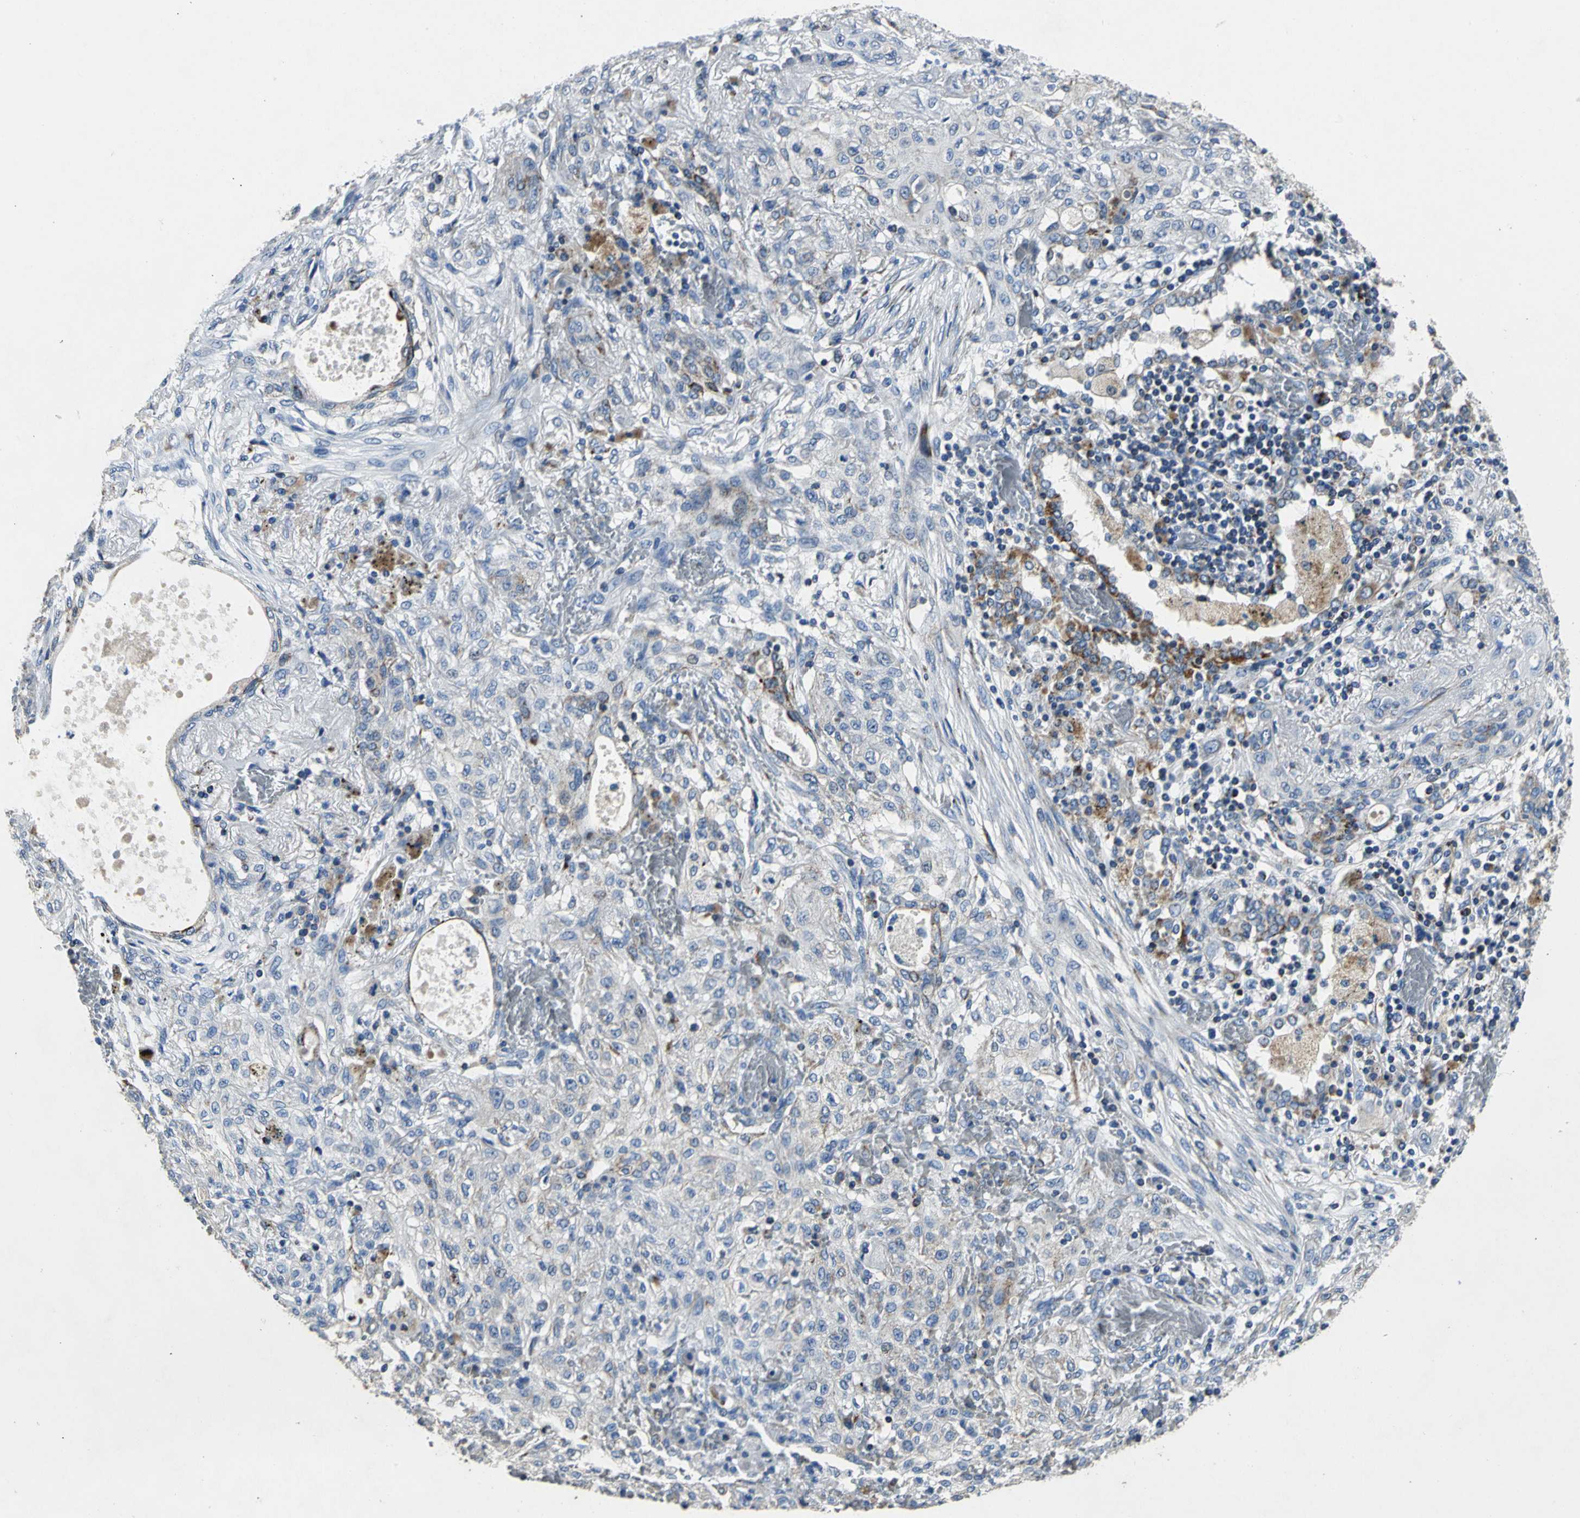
{"staining": {"intensity": "weak", "quantity": ">75%", "location": "cytoplasmic/membranous"}, "tissue": "lung cancer", "cell_type": "Tumor cells", "image_type": "cancer", "snomed": [{"axis": "morphology", "description": "Squamous cell carcinoma, NOS"}, {"axis": "topography", "description": "Lung"}], "caption": "Lung cancer tissue exhibits weak cytoplasmic/membranous positivity in about >75% of tumor cells, visualized by immunohistochemistry. Ihc stains the protein of interest in brown and the nuclei are stained blue.", "gene": "IFI6", "patient": {"sex": "female", "age": 47}}